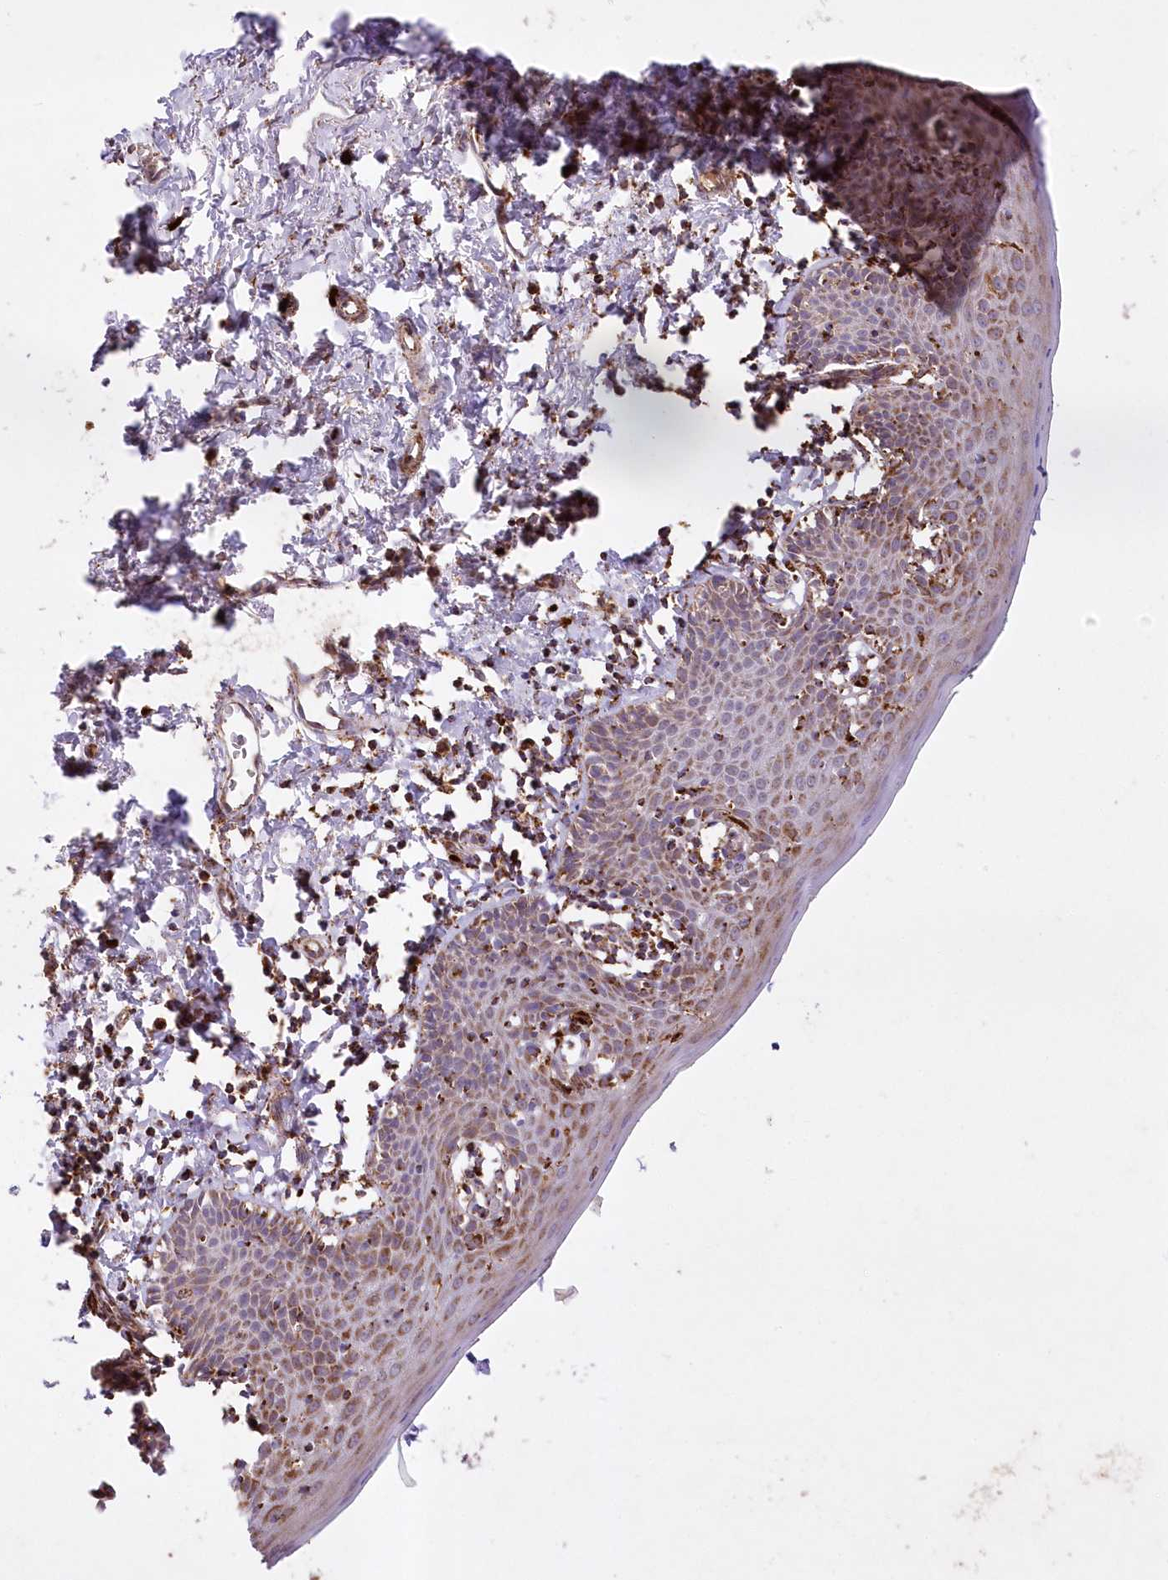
{"staining": {"intensity": "strong", "quantity": ">75%", "location": "cytoplasmic/membranous"}, "tissue": "skin", "cell_type": "Epidermal cells", "image_type": "normal", "snomed": [{"axis": "morphology", "description": "Normal tissue, NOS"}, {"axis": "topography", "description": "Vulva"}], "caption": "Immunohistochemical staining of normal human skin demonstrates strong cytoplasmic/membranous protein positivity in approximately >75% of epidermal cells.", "gene": "ASNSD1", "patient": {"sex": "female", "age": 66}}